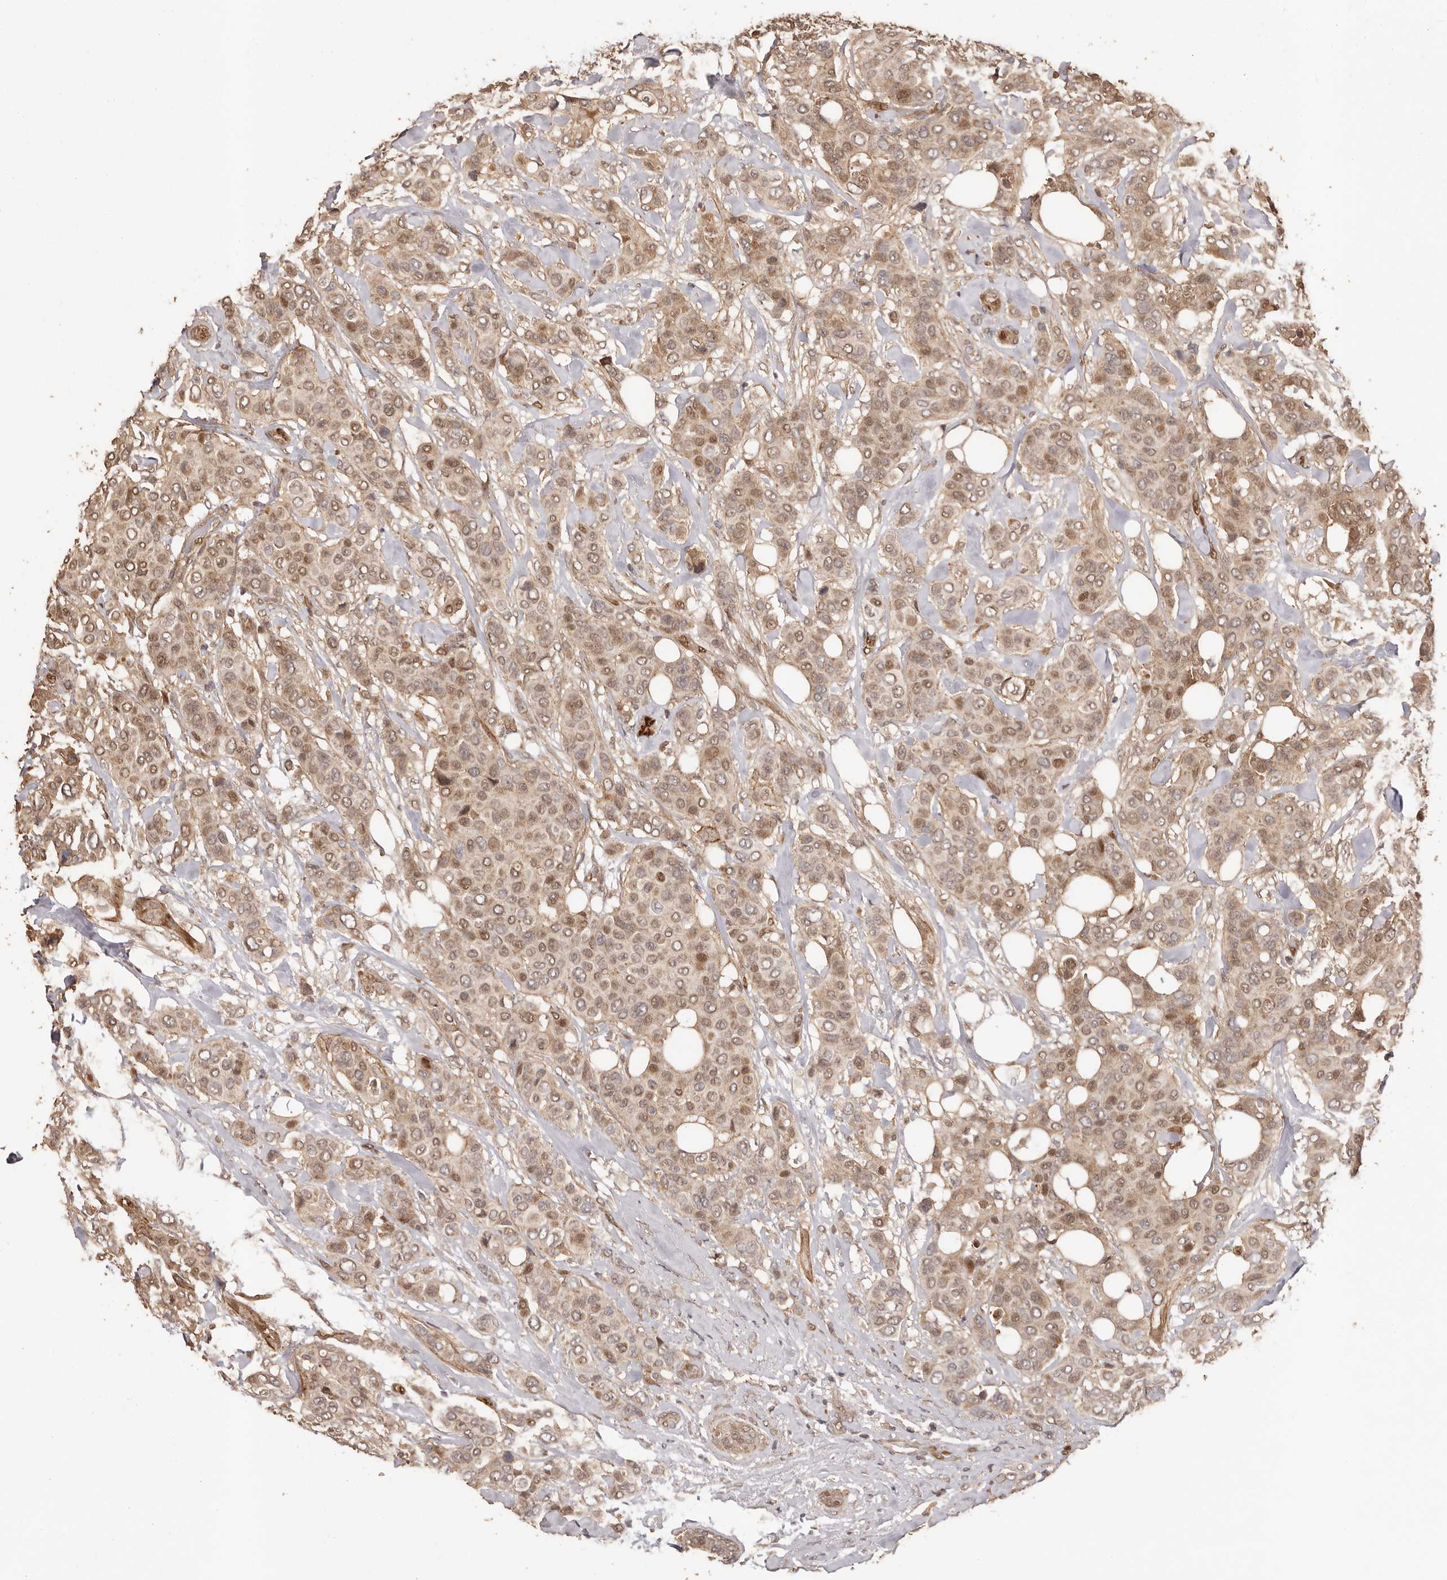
{"staining": {"intensity": "weak", "quantity": ">75%", "location": "cytoplasmic/membranous,nuclear"}, "tissue": "breast cancer", "cell_type": "Tumor cells", "image_type": "cancer", "snomed": [{"axis": "morphology", "description": "Lobular carcinoma"}, {"axis": "topography", "description": "Breast"}], "caption": "DAB immunohistochemical staining of human breast cancer shows weak cytoplasmic/membranous and nuclear protein staining in about >75% of tumor cells.", "gene": "UBR2", "patient": {"sex": "female", "age": 51}}